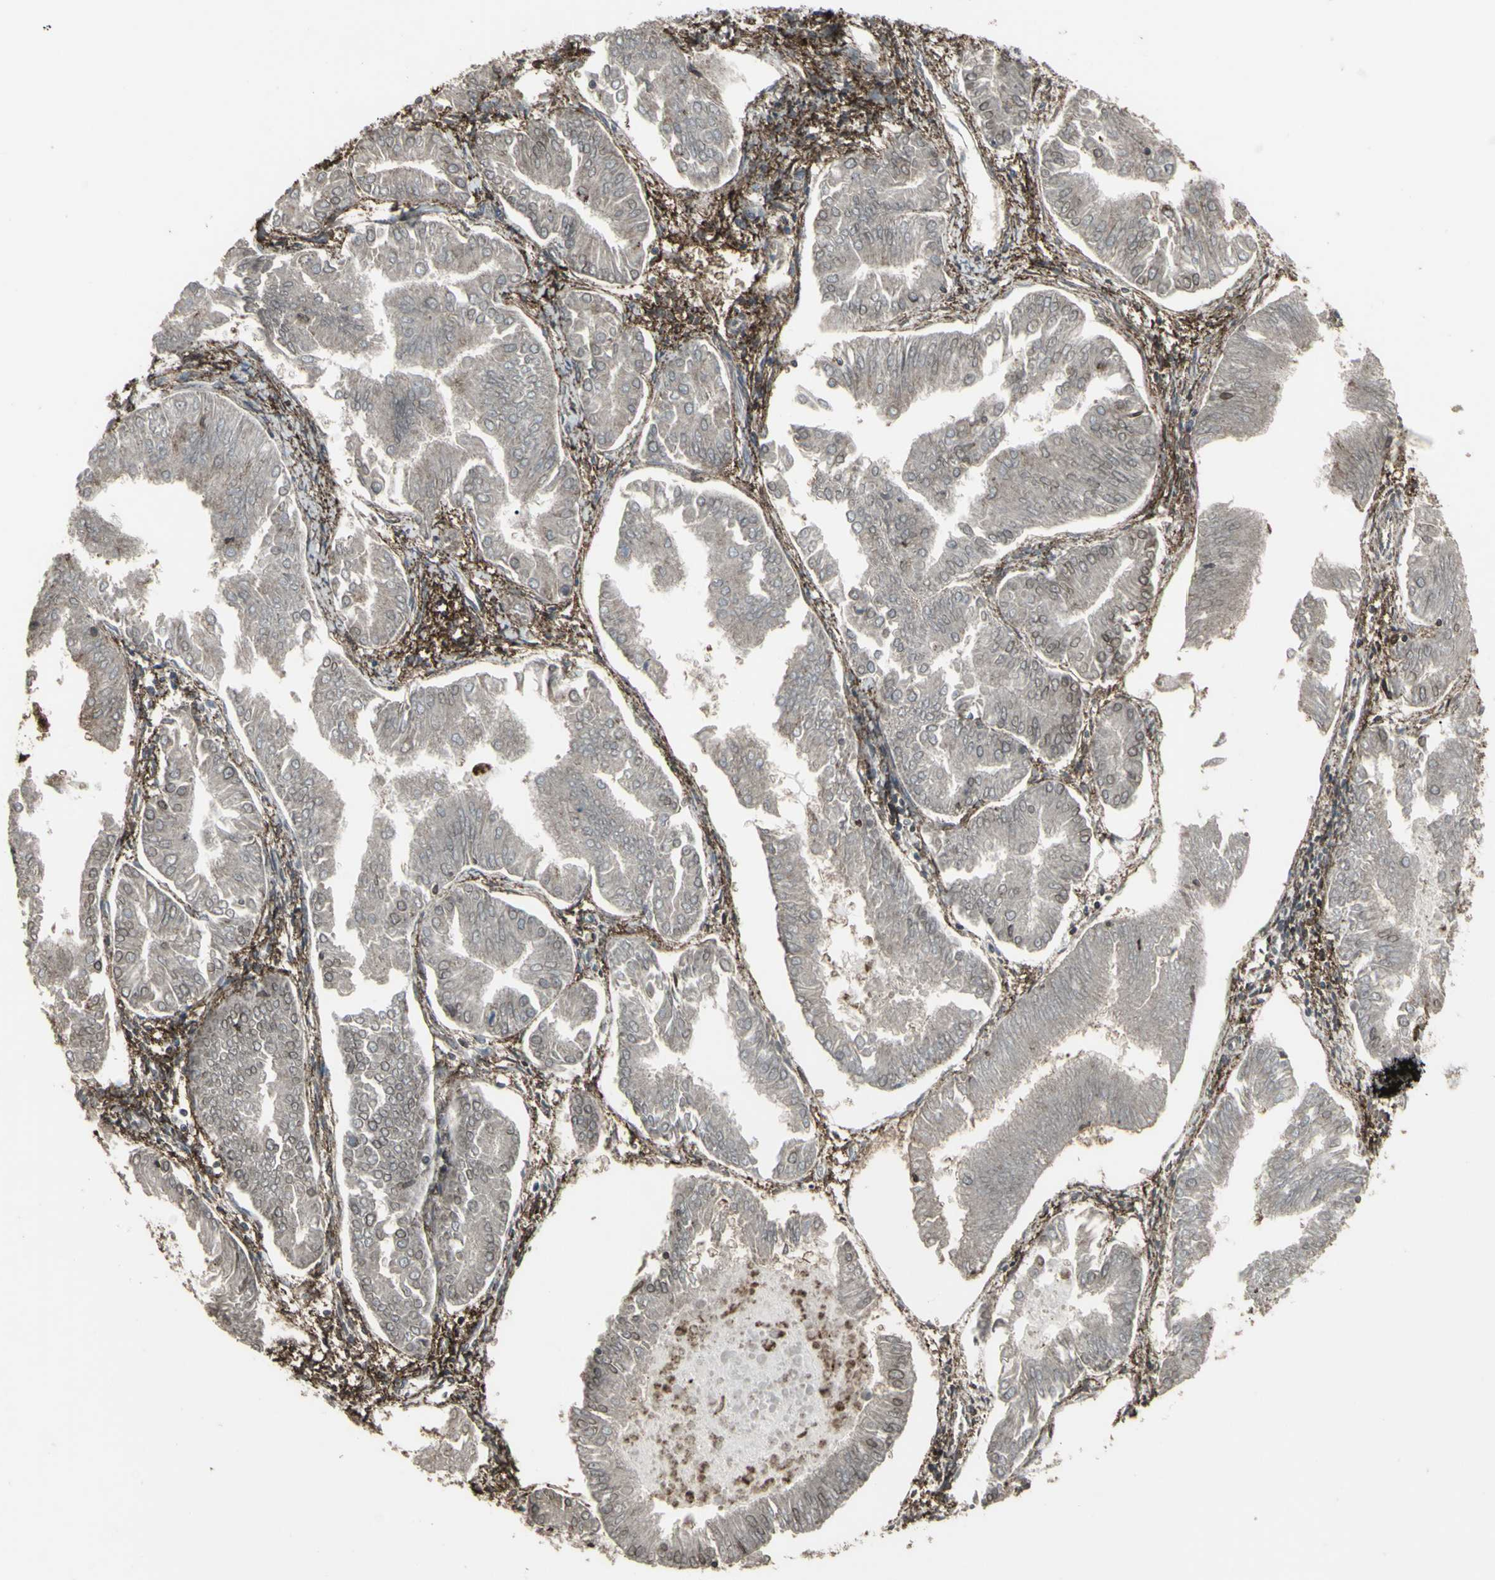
{"staining": {"intensity": "weak", "quantity": "<25%", "location": "cytoplasmic/membranous,nuclear"}, "tissue": "endometrial cancer", "cell_type": "Tumor cells", "image_type": "cancer", "snomed": [{"axis": "morphology", "description": "Adenocarcinoma, NOS"}, {"axis": "topography", "description": "Endometrium"}], "caption": "The micrograph demonstrates no significant staining in tumor cells of endometrial cancer. (DAB (3,3'-diaminobenzidine) IHC, high magnification).", "gene": "SMO", "patient": {"sex": "female", "age": 53}}